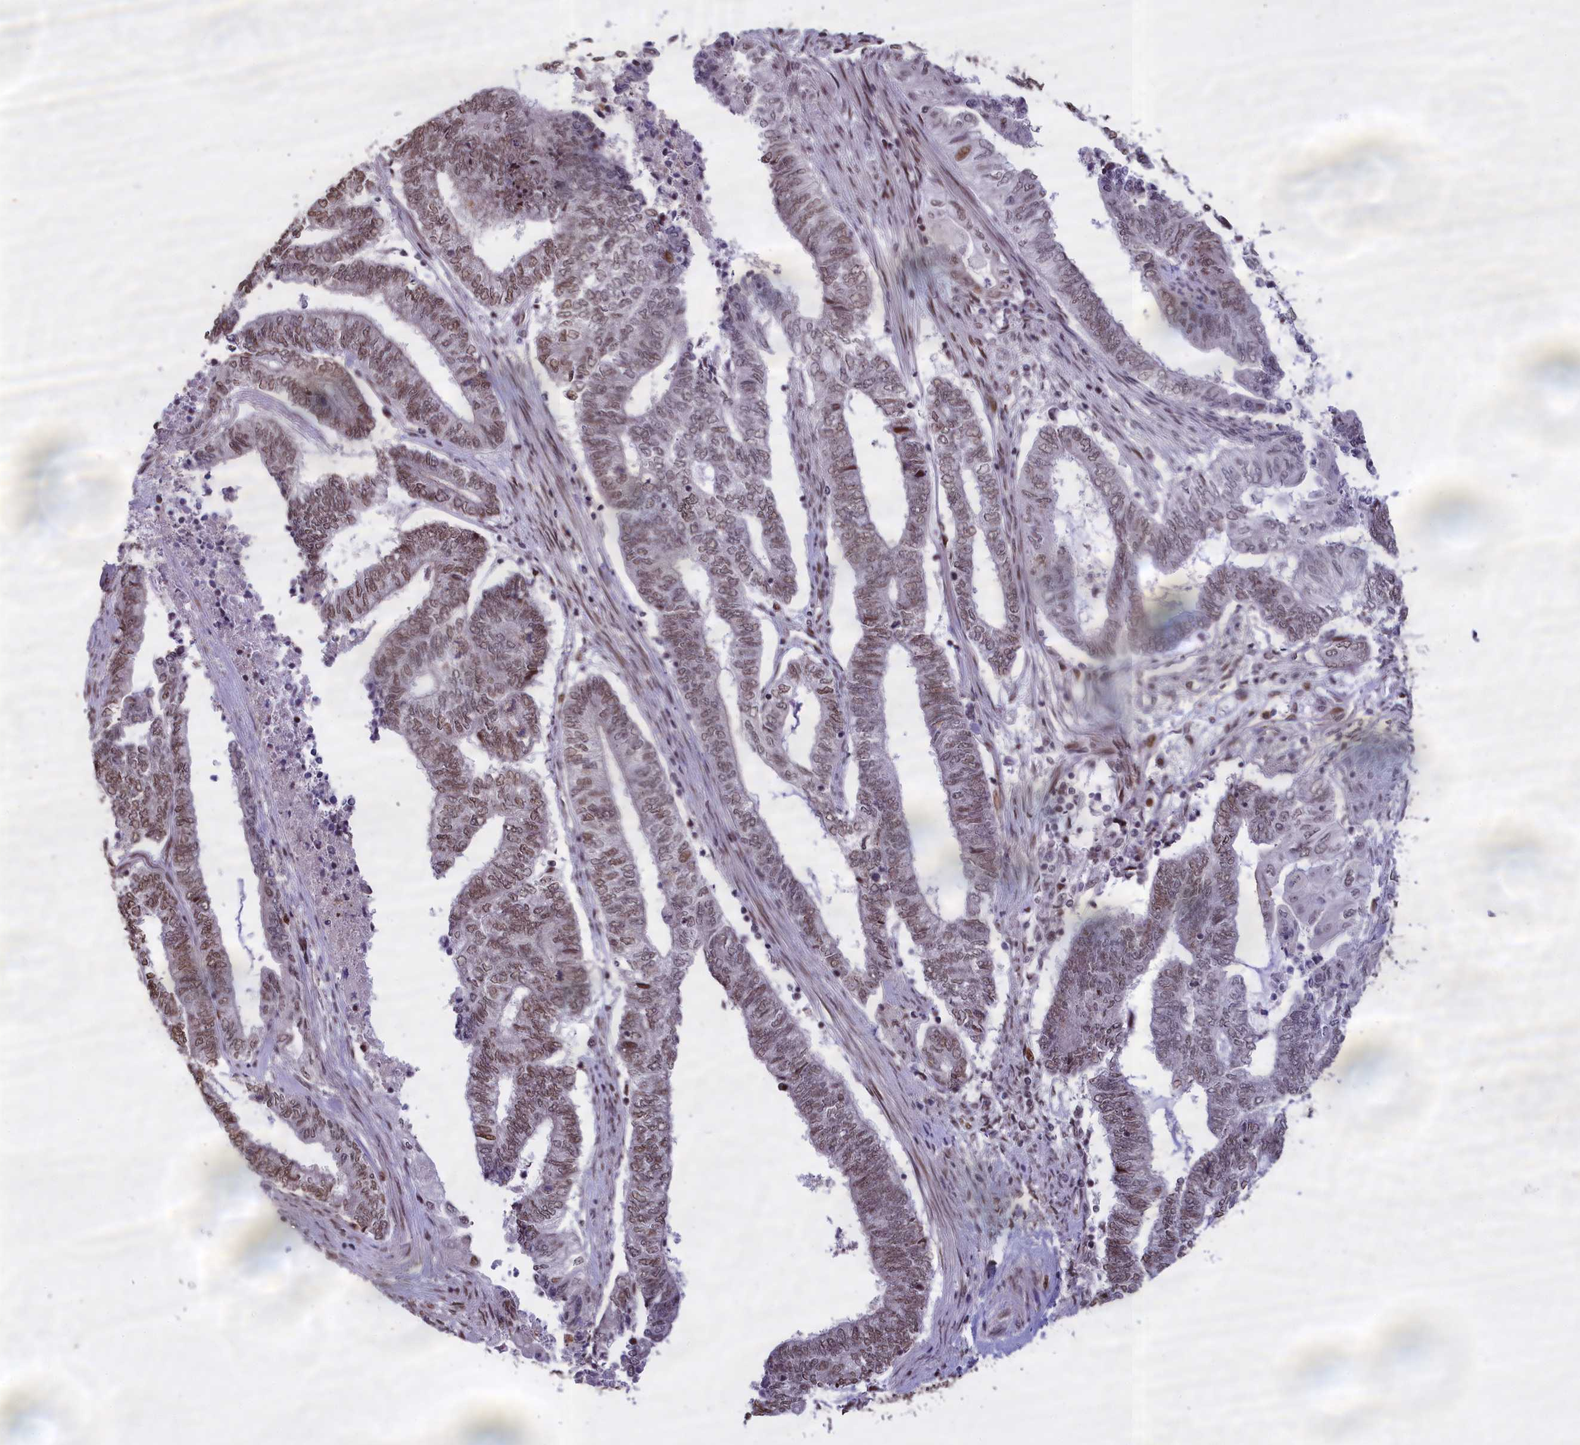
{"staining": {"intensity": "moderate", "quantity": "25%-75%", "location": "nuclear"}, "tissue": "endometrial cancer", "cell_type": "Tumor cells", "image_type": "cancer", "snomed": [{"axis": "morphology", "description": "Adenocarcinoma, NOS"}, {"axis": "topography", "description": "Uterus"}, {"axis": "topography", "description": "Endometrium"}], "caption": "Brown immunohistochemical staining in human endometrial cancer (adenocarcinoma) demonstrates moderate nuclear positivity in approximately 25%-75% of tumor cells.", "gene": "RELB", "patient": {"sex": "female", "age": 70}}